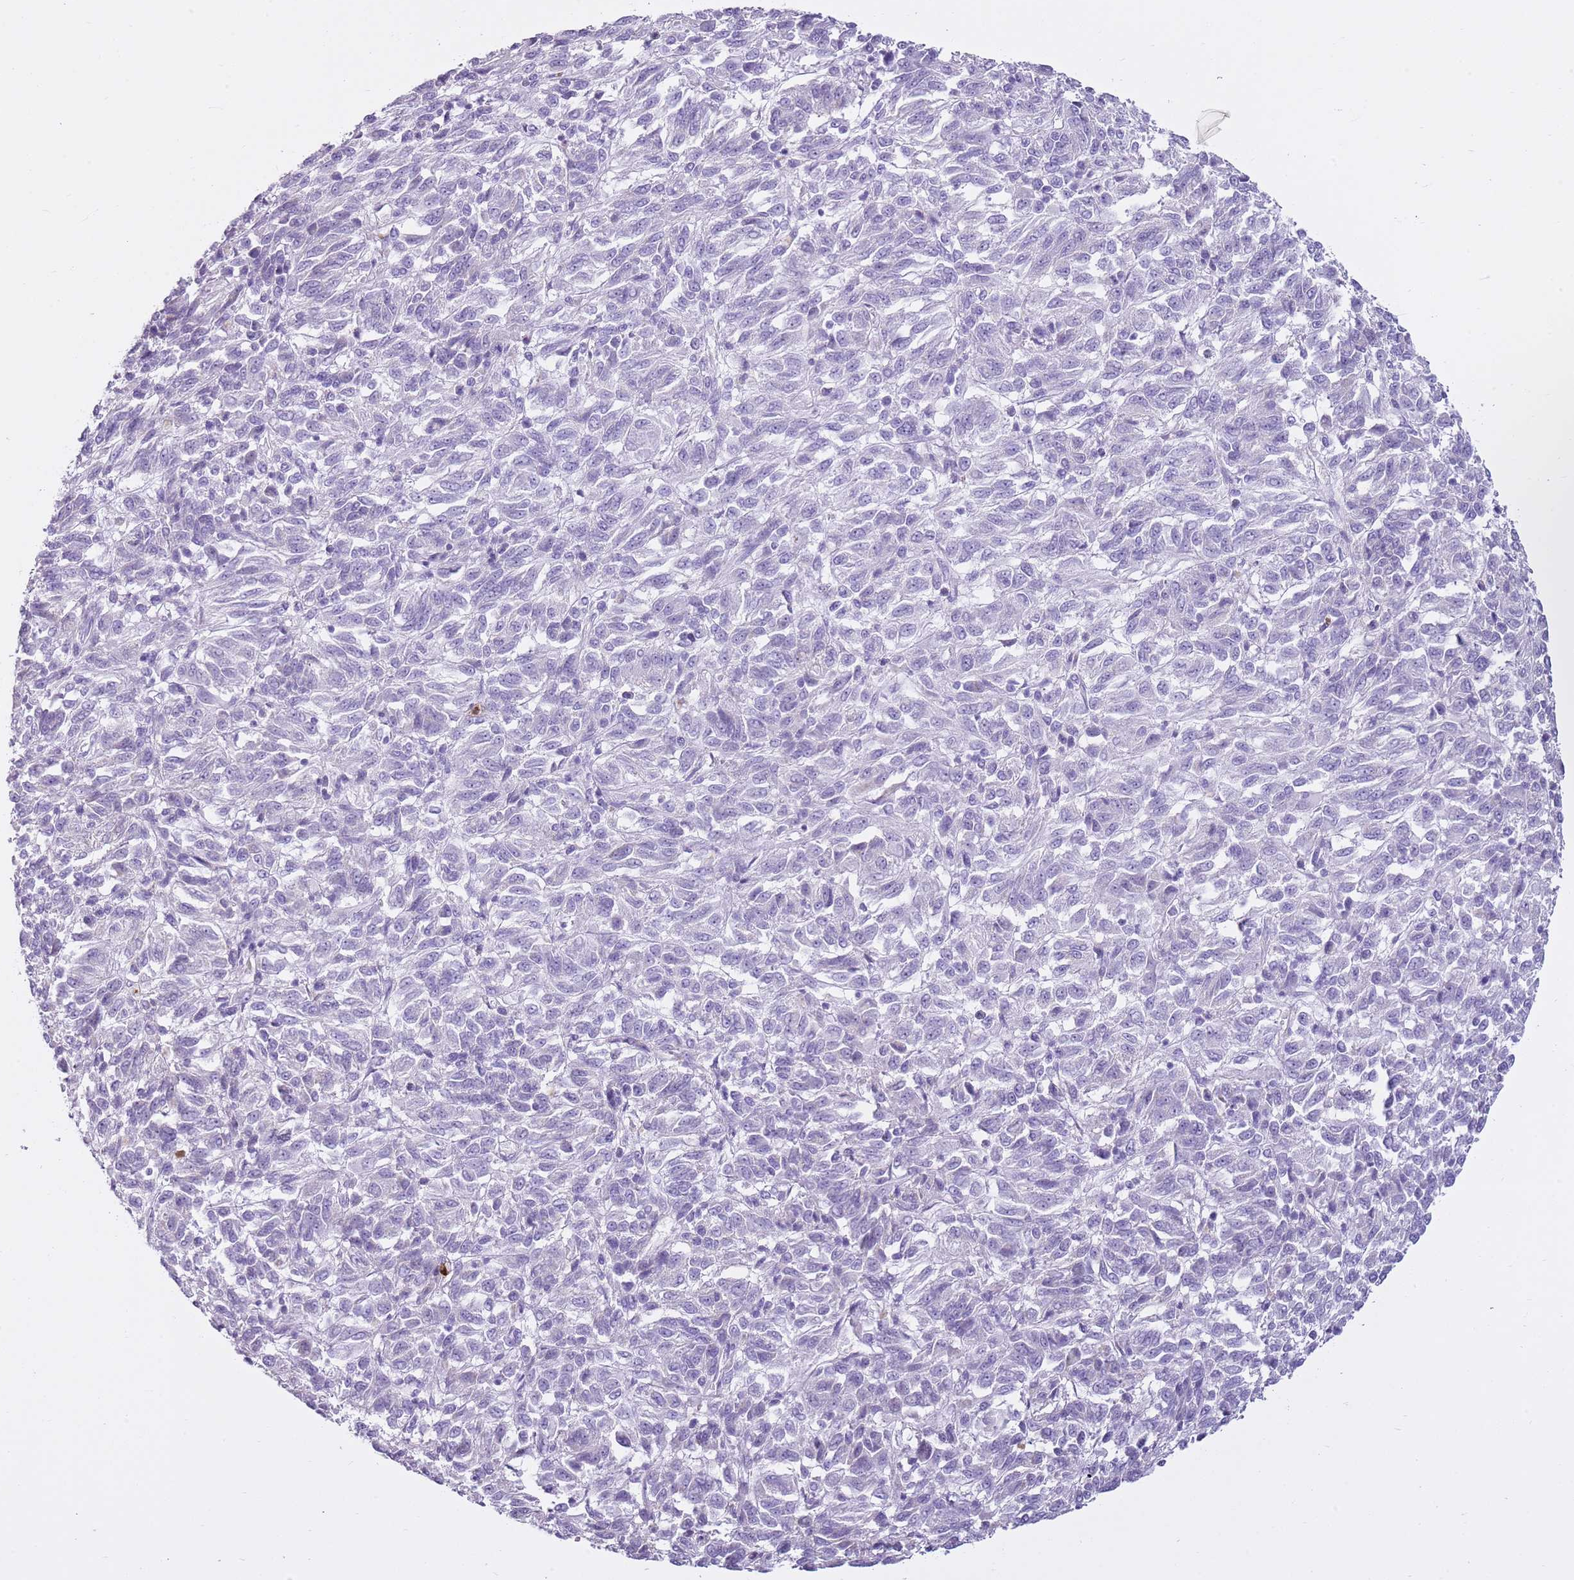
{"staining": {"intensity": "negative", "quantity": "none", "location": "none"}, "tissue": "melanoma", "cell_type": "Tumor cells", "image_type": "cancer", "snomed": [{"axis": "morphology", "description": "Malignant melanoma, Metastatic site"}, {"axis": "topography", "description": "Lung"}], "caption": "Immunohistochemical staining of melanoma displays no significant expression in tumor cells.", "gene": "CD177", "patient": {"sex": "male", "age": 64}}